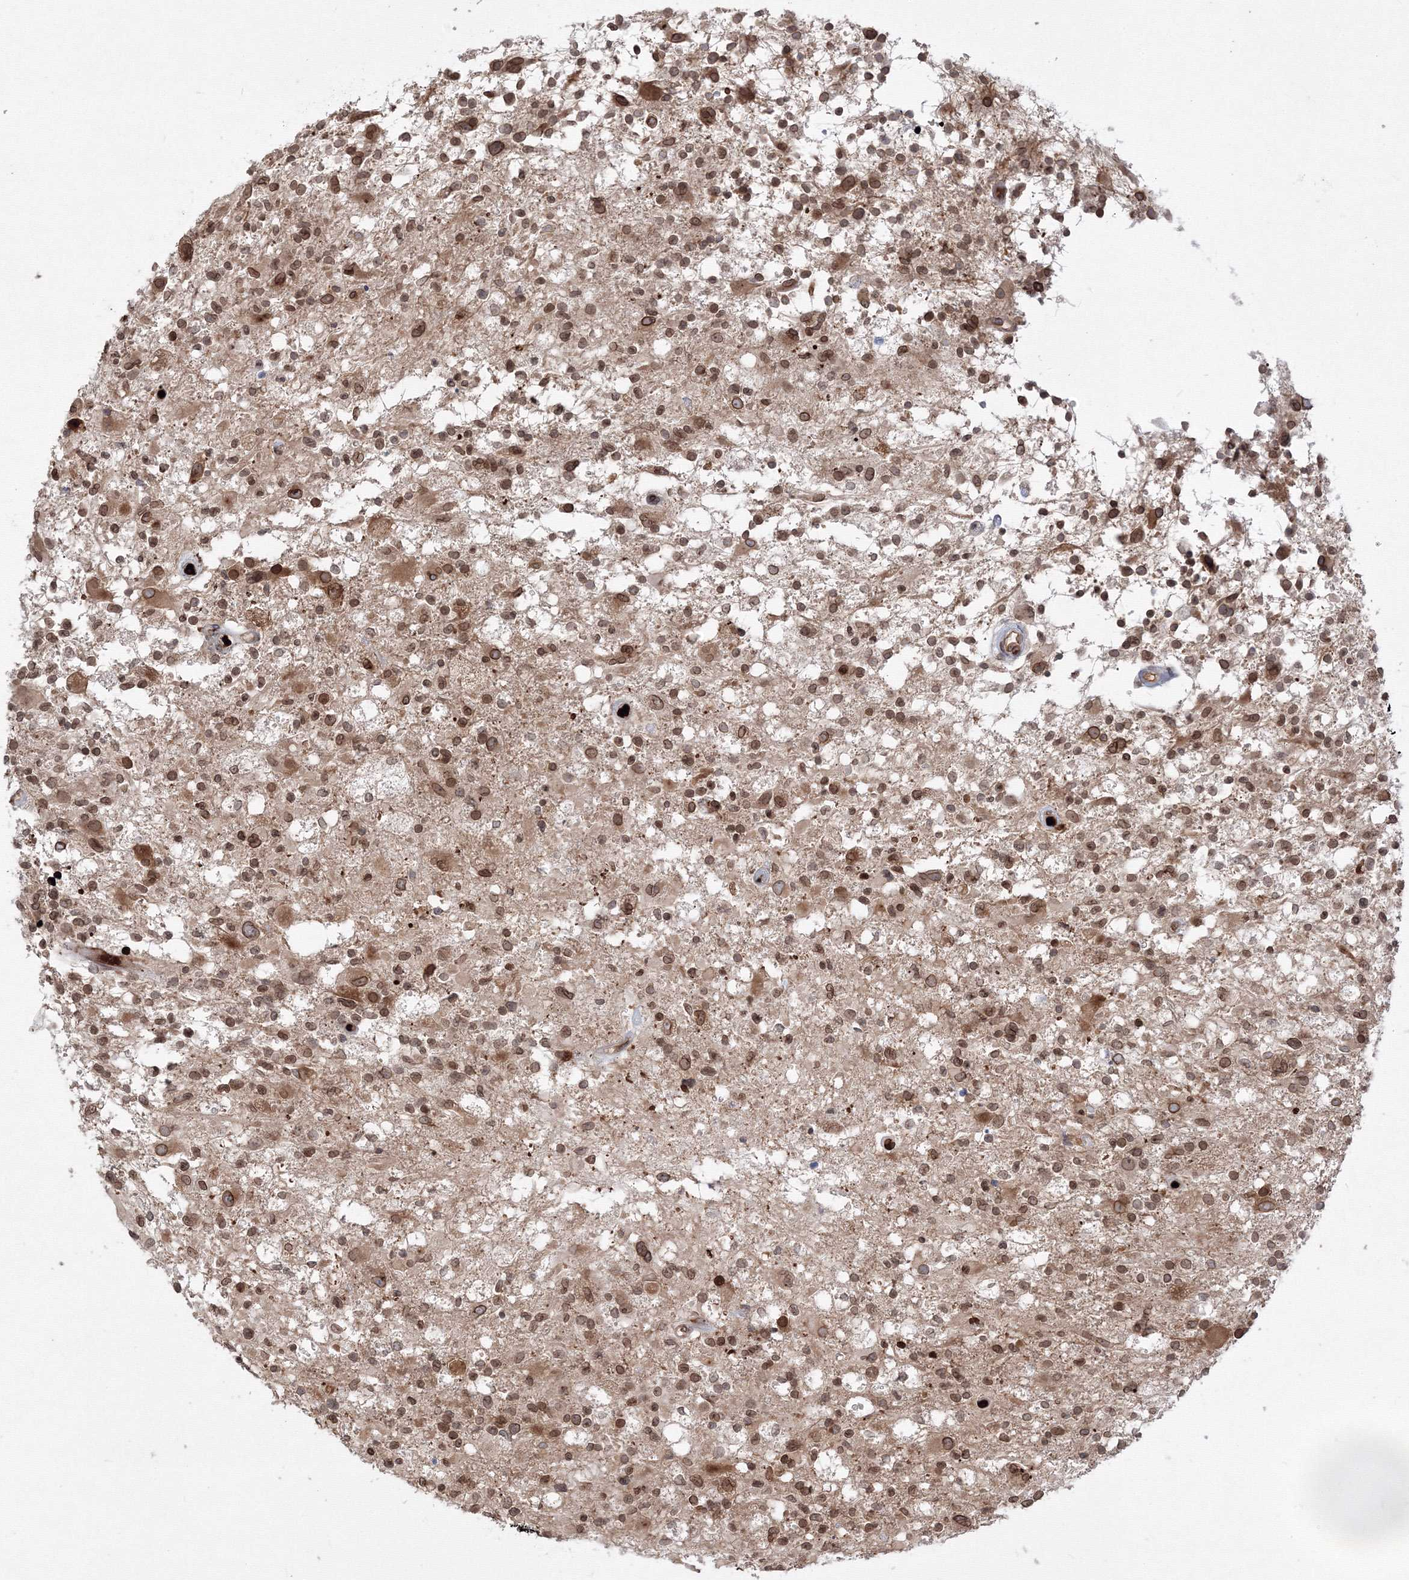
{"staining": {"intensity": "strong", "quantity": ">75%", "location": "cytoplasmic/membranous,nuclear"}, "tissue": "glioma", "cell_type": "Tumor cells", "image_type": "cancer", "snomed": [{"axis": "morphology", "description": "Glioma, malignant, High grade"}, {"axis": "morphology", "description": "Glioblastoma, NOS"}, {"axis": "topography", "description": "Brain"}], "caption": "Immunohistochemistry (DAB (3,3'-diaminobenzidine)) staining of human glioma displays strong cytoplasmic/membranous and nuclear protein staining in about >75% of tumor cells. (DAB (3,3'-diaminobenzidine) IHC, brown staining for protein, blue staining for nuclei).", "gene": "DNAJB2", "patient": {"sex": "male", "age": 60}}